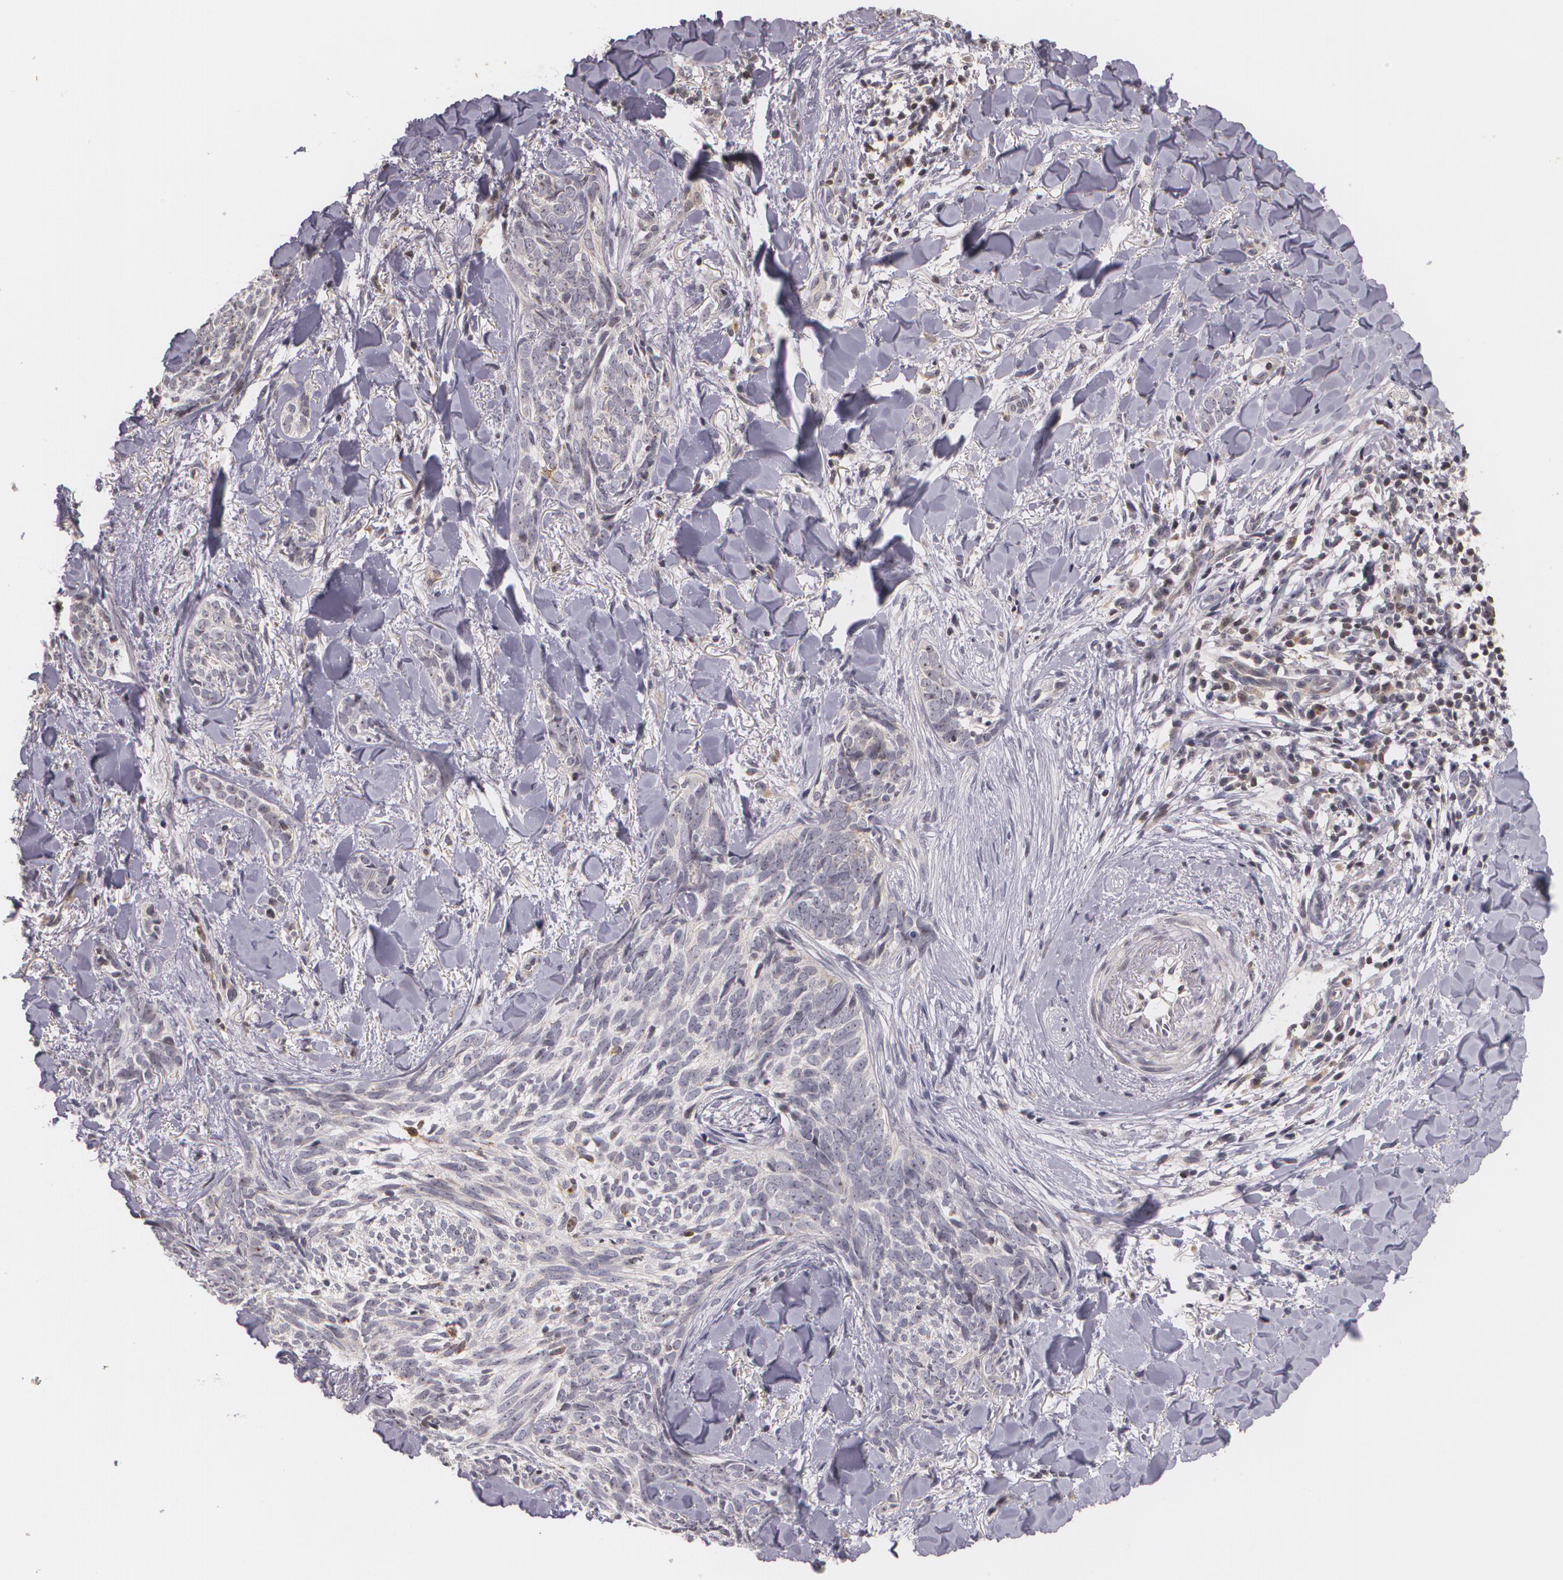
{"staining": {"intensity": "negative", "quantity": "none", "location": "none"}, "tissue": "skin cancer", "cell_type": "Tumor cells", "image_type": "cancer", "snomed": [{"axis": "morphology", "description": "Basal cell carcinoma"}, {"axis": "topography", "description": "Skin"}], "caption": "Immunohistochemistry (IHC) micrograph of neoplastic tissue: basal cell carcinoma (skin) stained with DAB (3,3'-diaminobenzidine) displays no significant protein positivity in tumor cells.", "gene": "VAV3", "patient": {"sex": "female", "age": 81}}